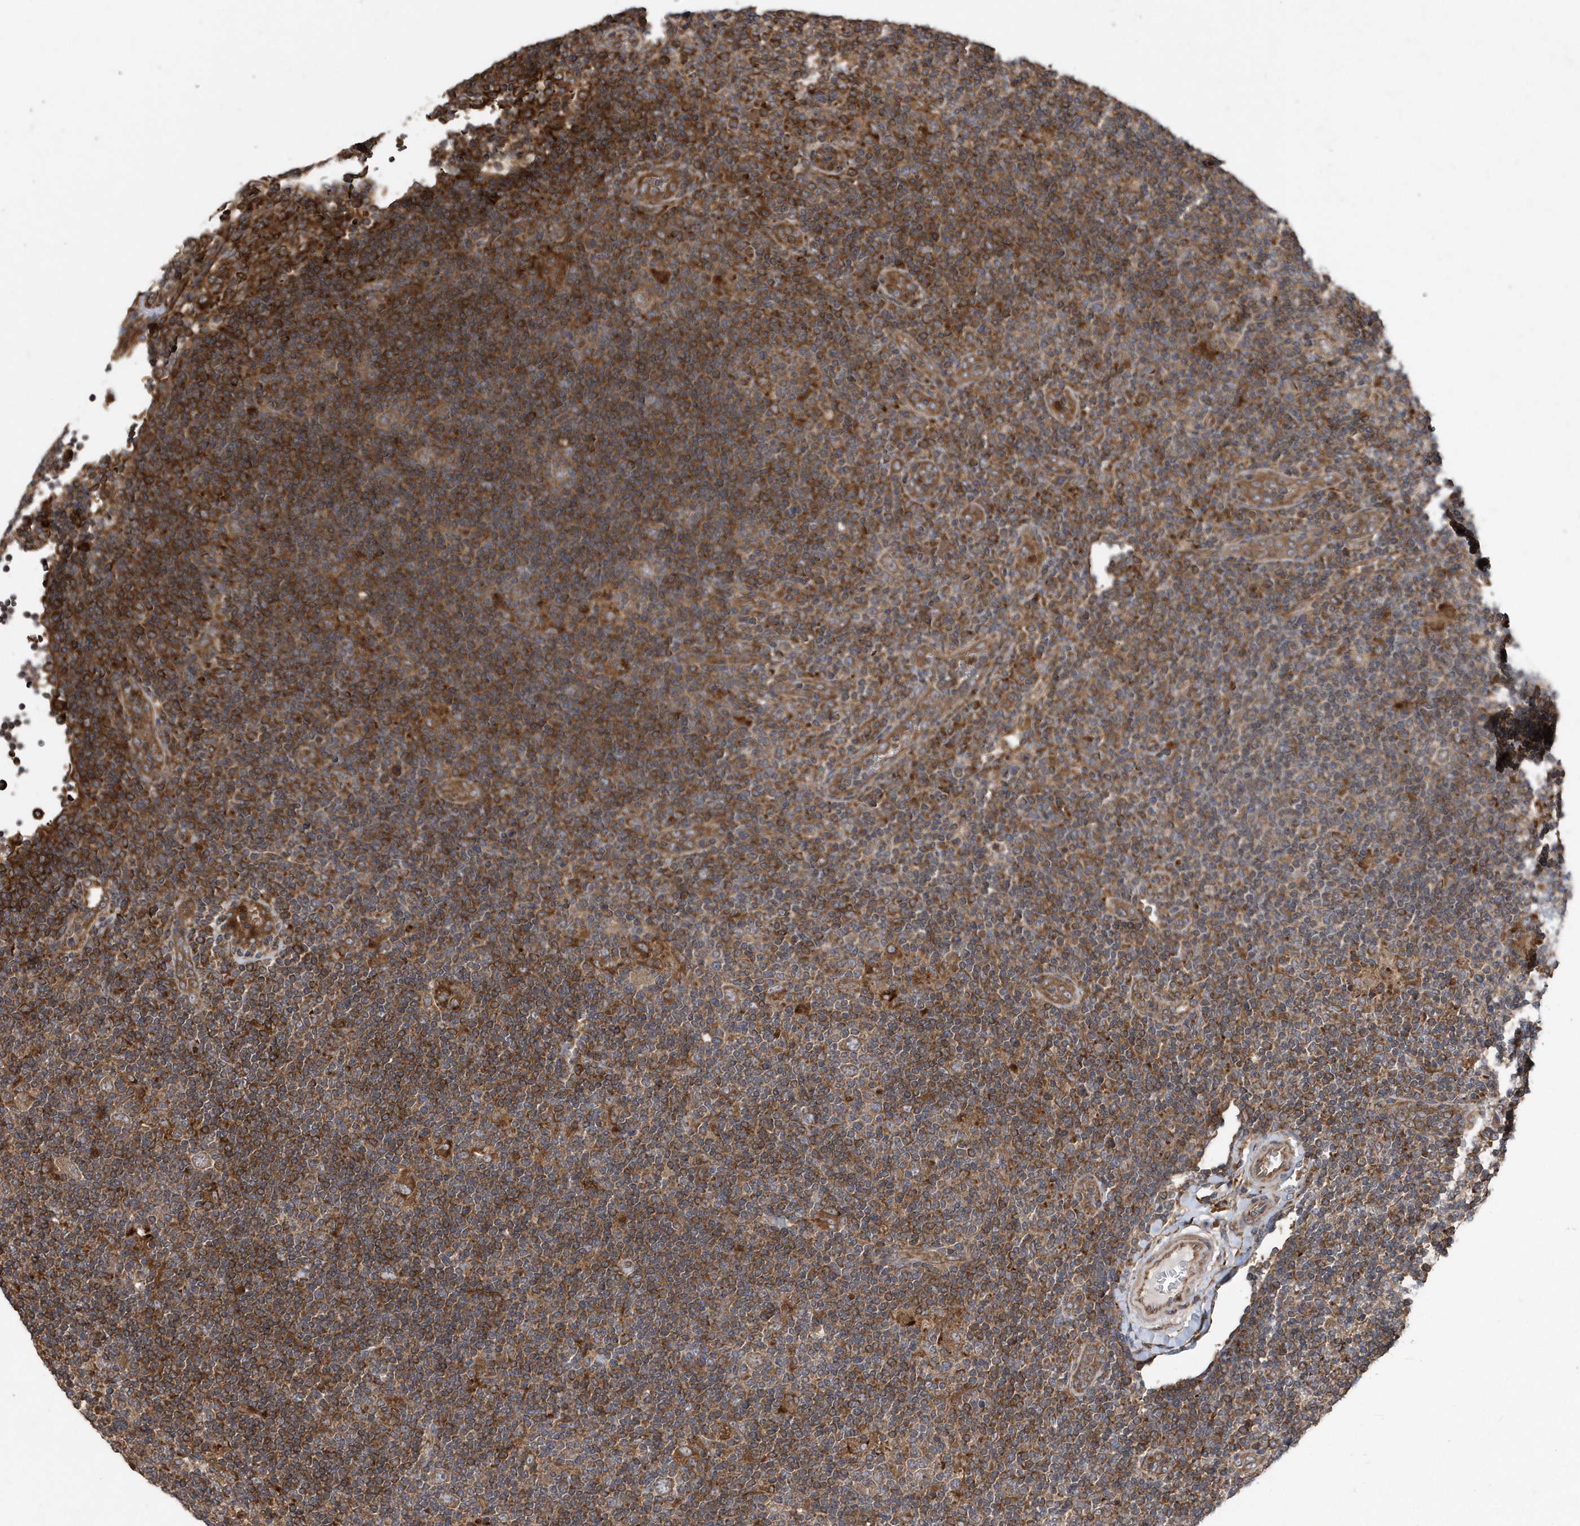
{"staining": {"intensity": "moderate", "quantity": ">75%", "location": "cytoplasmic/membranous"}, "tissue": "lymphoma", "cell_type": "Tumor cells", "image_type": "cancer", "snomed": [{"axis": "morphology", "description": "Hodgkin's disease, NOS"}, {"axis": "topography", "description": "Lymph node"}], "caption": "Moderate cytoplasmic/membranous protein expression is appreciated in approximately >75% of tumor cells in Hodgkin's disease.", "gene": "WASHC5", "patient": {"sex": "female", "age": 57}}